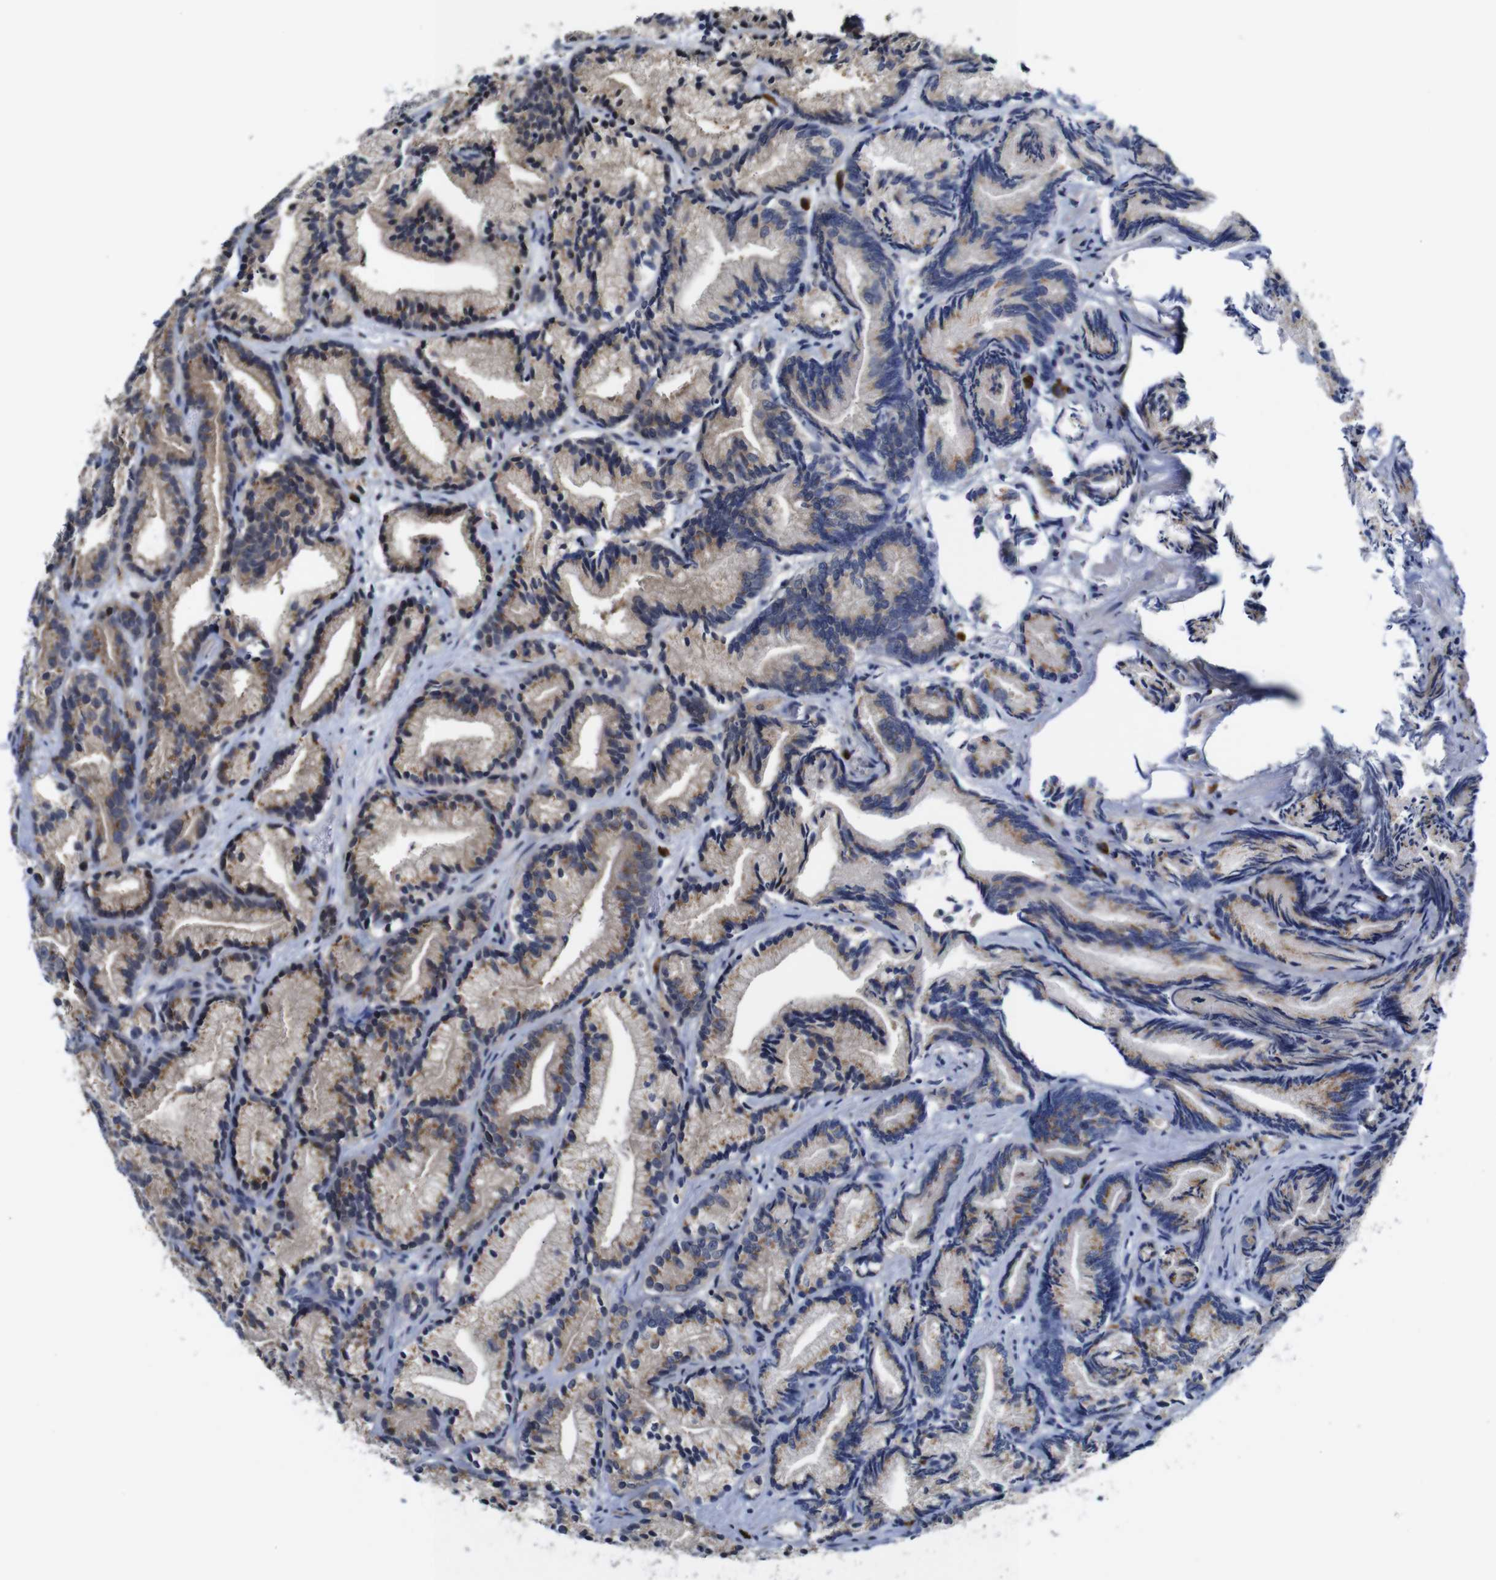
{"staining": {"intensity": "weak", "quantity": ">75%", "location": "cytoplasmic/membranous"}, "tissue": "prostate cancer", "cell_type": "Tumor cells", "image_type": "cancer", "snomed": [{"axis": "morphology", "description": "Adenocarcinoma, Low grade"}, {"axis": "topography", "description": "Prostate"}], "caption": "The immunohistochemical stain highlights weak cytoplasmic/membranous positivity in tumor cells of prostate low-grade adenocarcinoma tissue. Ihc stains the protein of interest in brown and the nuclei are stained blue.", "gene": "FURIN", "patient": {"sex": "male", "age": 89}}